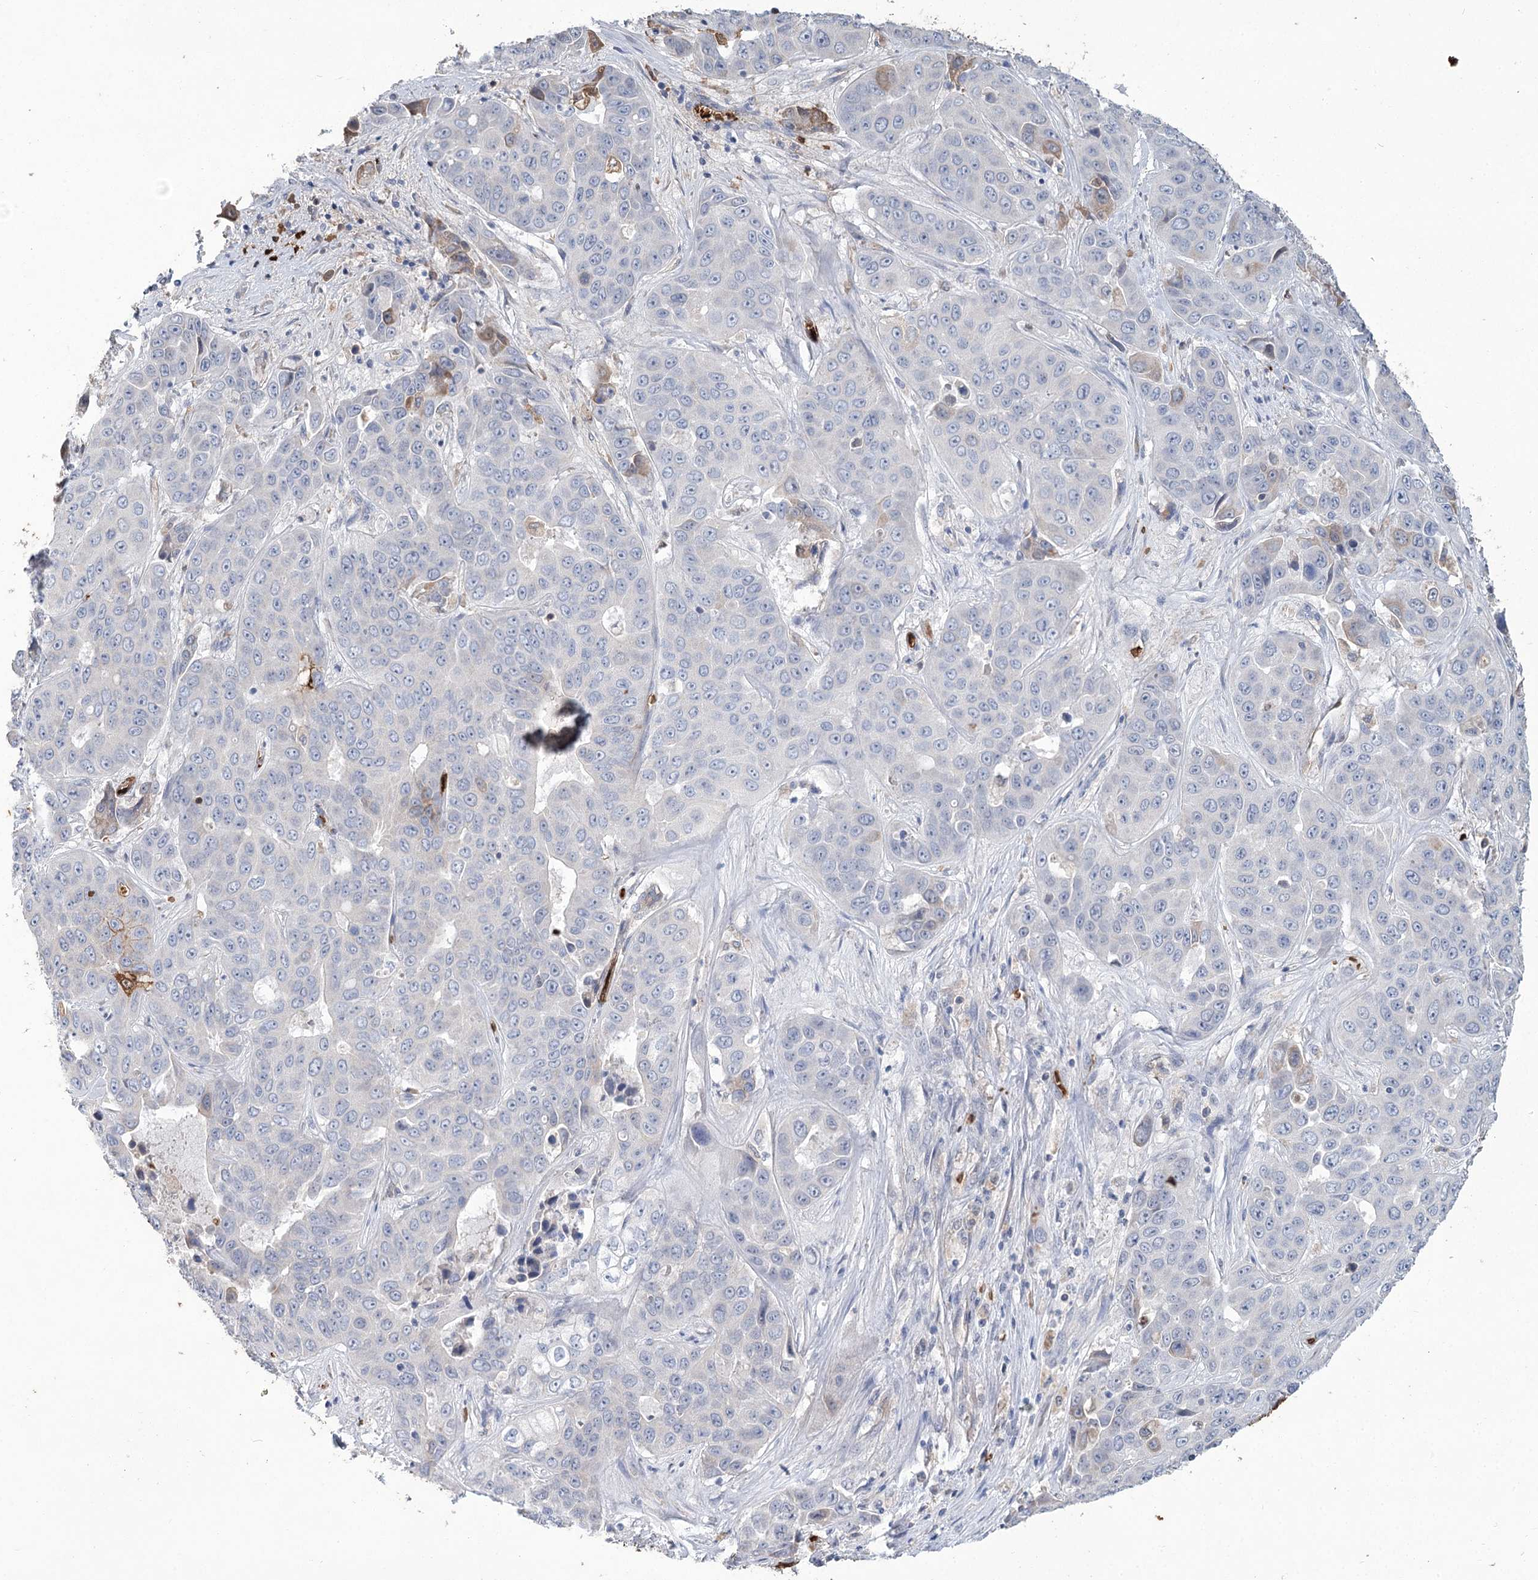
{"staining": {"intensity": "weak", "quantity": "<25%", "location": "cytoplasmic/membranous"}, "tissue": "liver cancer", "cell_type": "Tumor cells", "image_type": "cancer", "snomed": [{"axis": "morphology", "description": "Cholangiocarcinoma"}, {"axis": "topography", "description": "Liver"}], "caption": "Immunohistochemistry image of human liver cholangiocarcinoma stained for a protein (brown), which displays no expression in tumor cells.", "gene": "HBA1", "patient": {"sex": "female", "age": 52}}